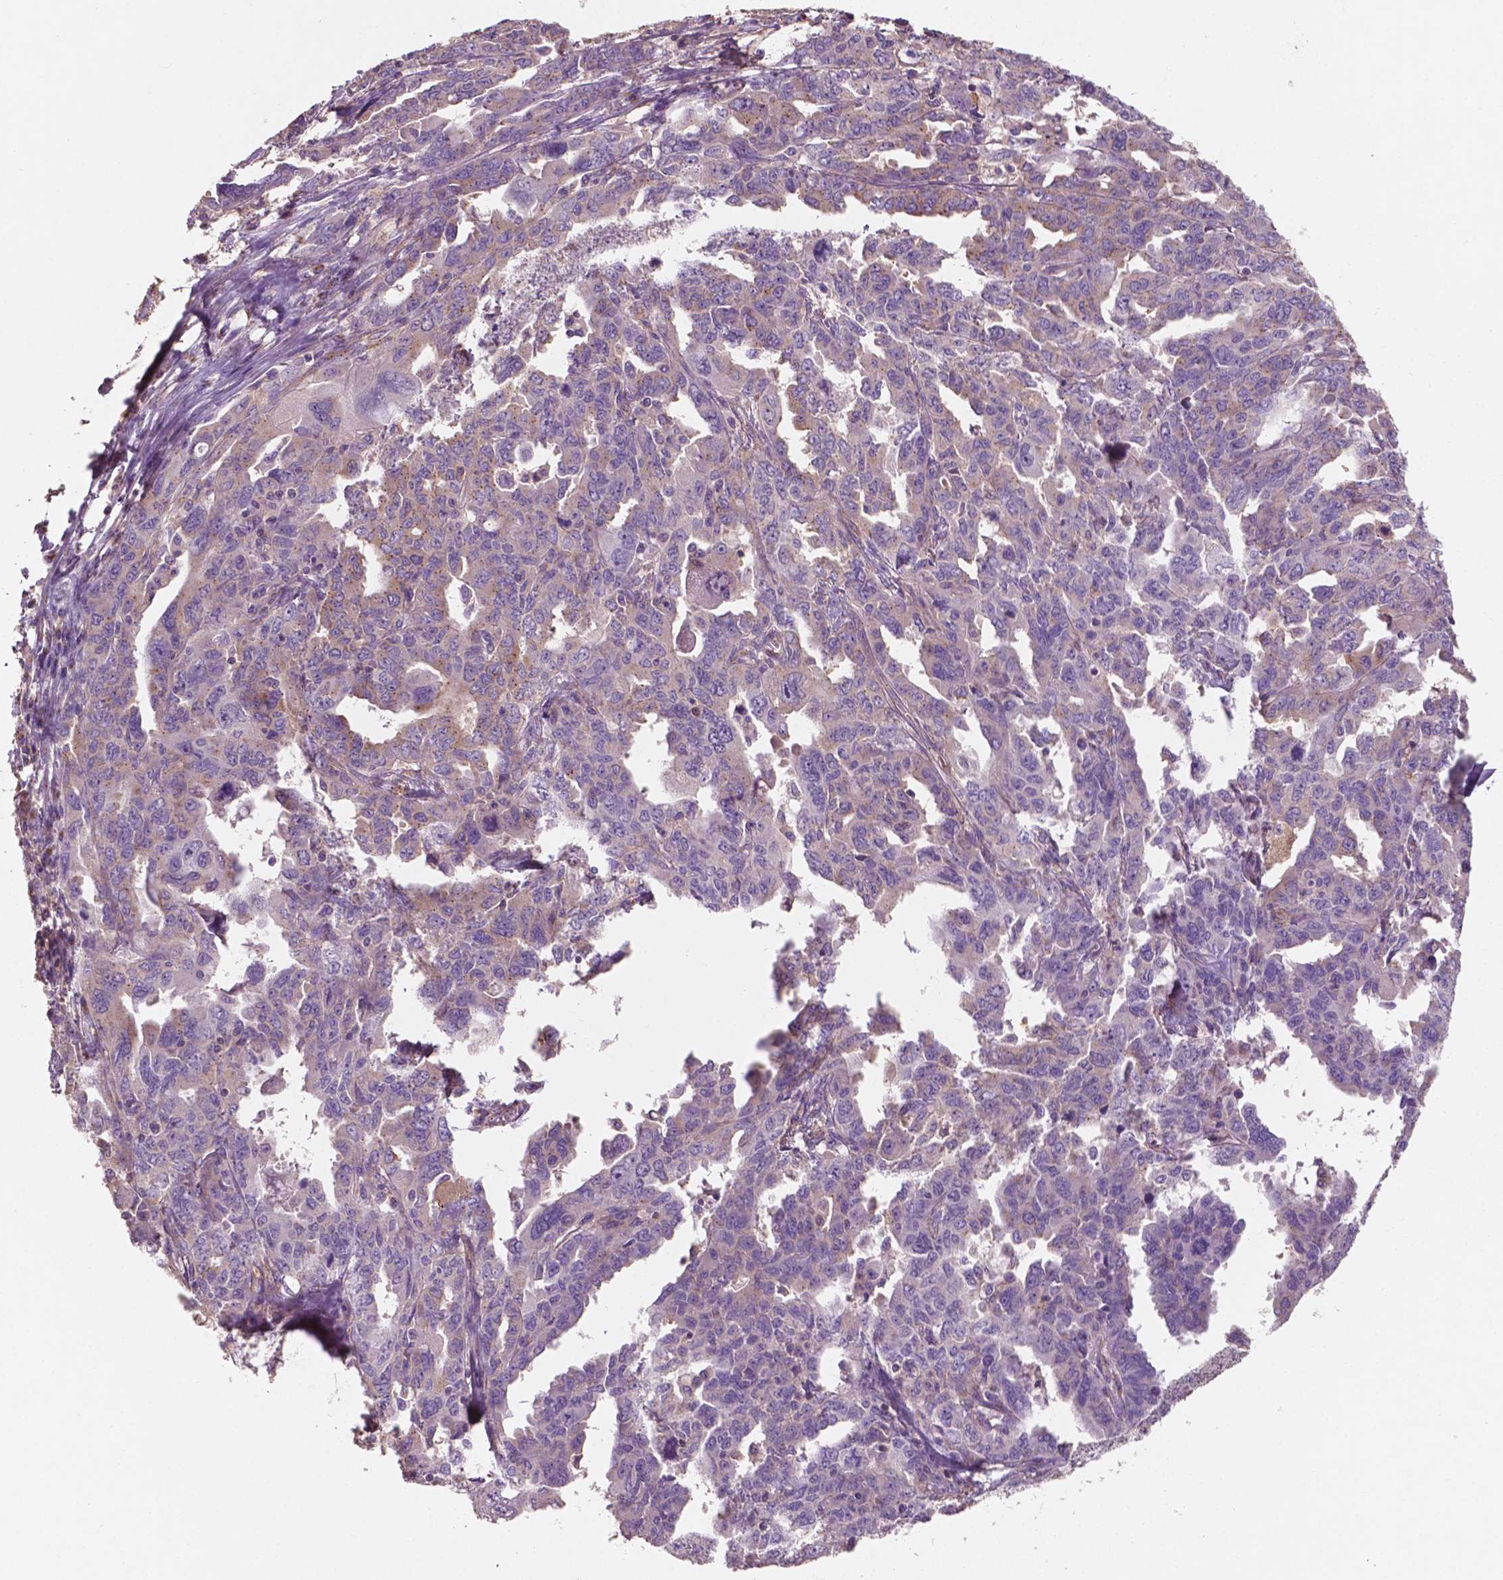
{"staining": {"intensity": "weak", "quantity": "<25%", "location": "cytoplasmic/membranous"}, "tissue": "ovarian cancer", "cell_type": "Tumor cells", "image_type": "cancer", "snomed": [{"axis": "morphology", "description": "Adenocarcinoma, NOS"}, {"axis": "morphology", "description": "Carcinoma, endometroid"}, {"axis": "topography", "description": "Ovary"}], "caption": "Endometroid carcinoma (ovarian) was stained to show a protein in brown. There is no significant staining in tumor cells.", "gene": "CHPT1", "patient": {"sex": "female", "age": 72}}